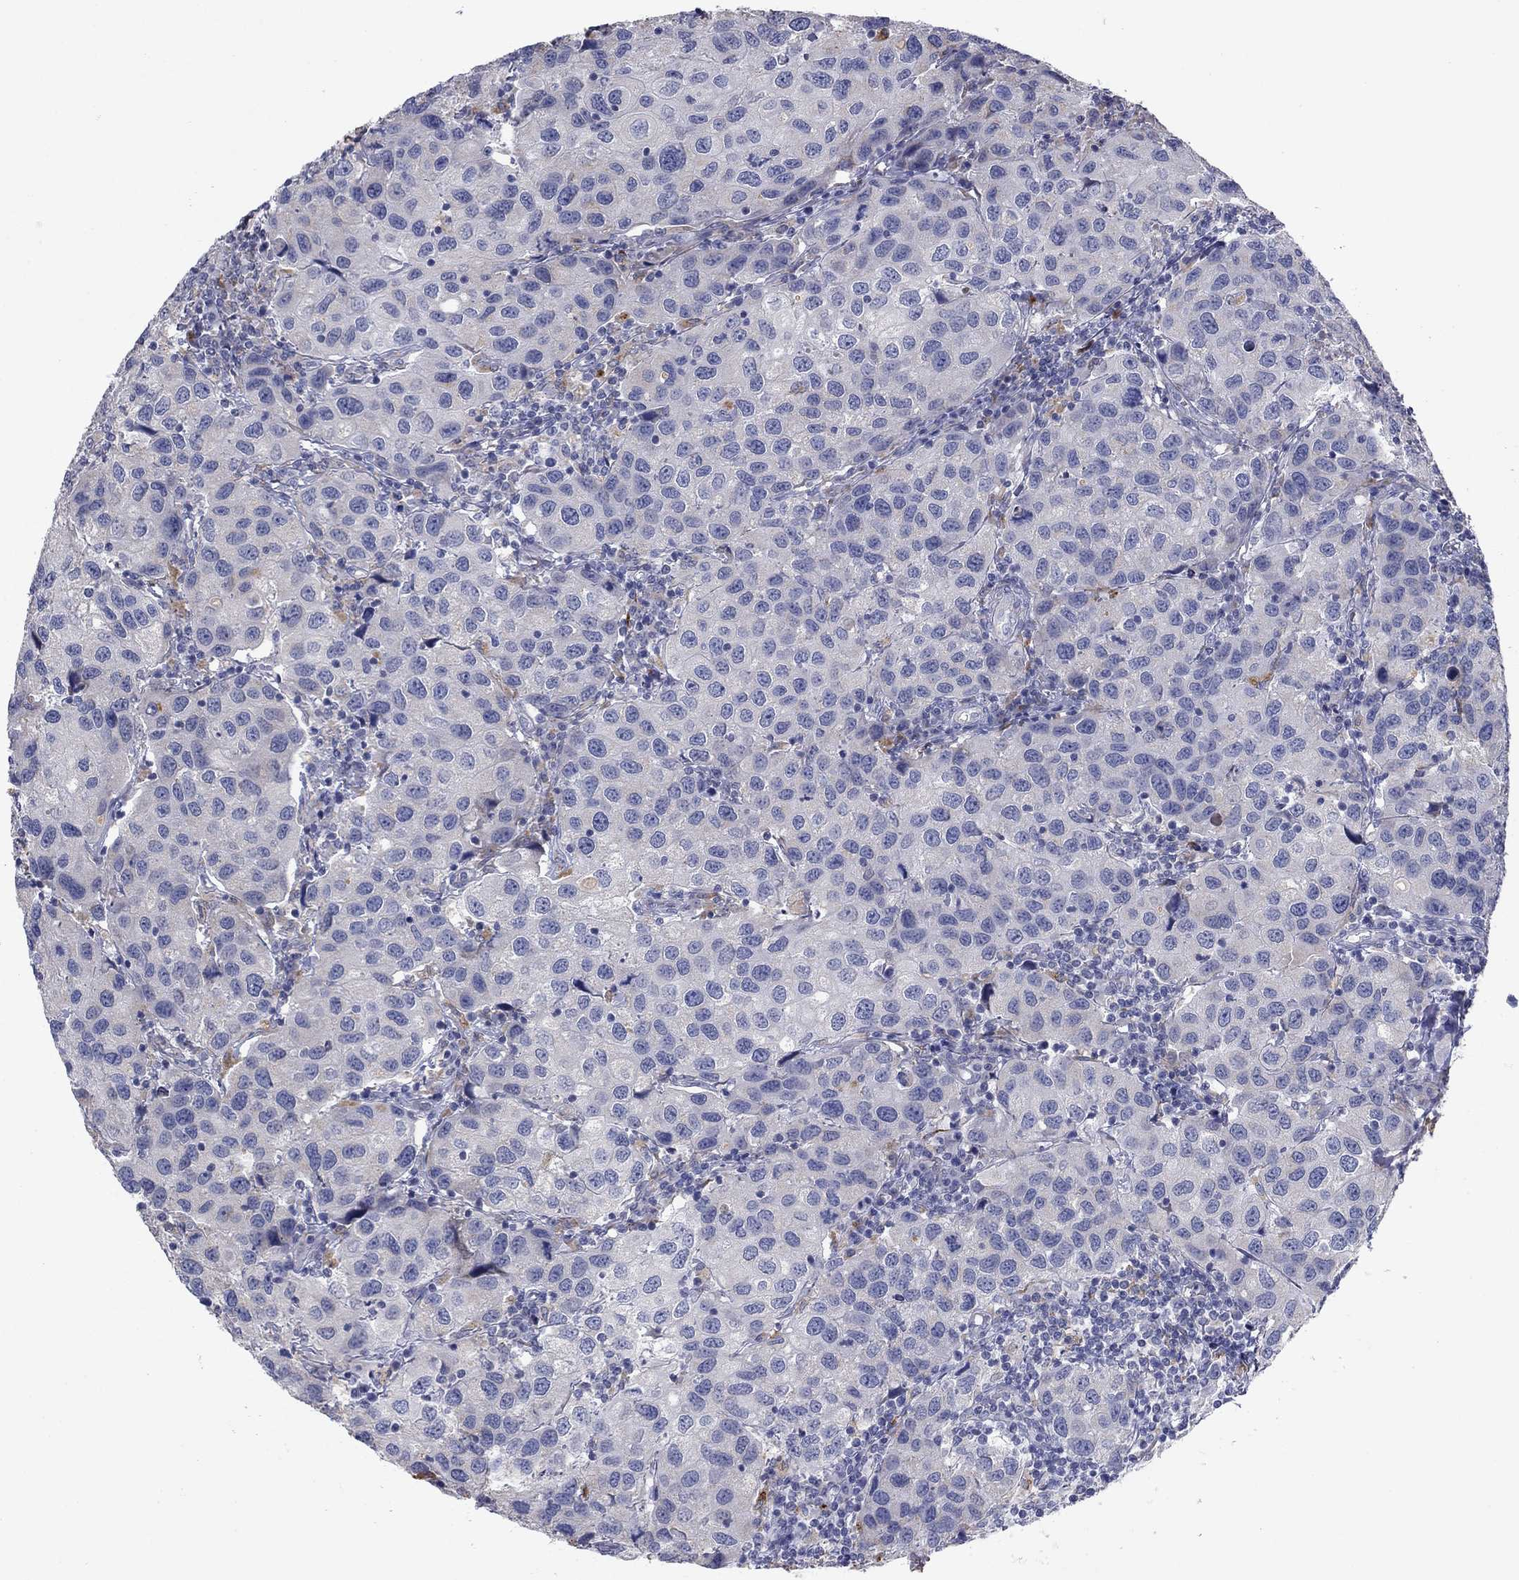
{"staining": {"intensity": "negative", "quantity": "none", "location": "none"}, "tissue": "urothelial cancer", "cell_type": "Tumor cells", "image_type": "cancer", "snomed": [{"axis": "morphology", "description": "Urothelial carcinoma, High grade"}, {"axis": "topography", "description": "Urinary bladder"}], "caption": "Immunohistochemistry histopathology image of urothelial cancer stained for a protein (brown), which demonstrates no expression in tumor cells.", "gene": "PTGDS", "patient": {"sex": "male", "age": 79}}